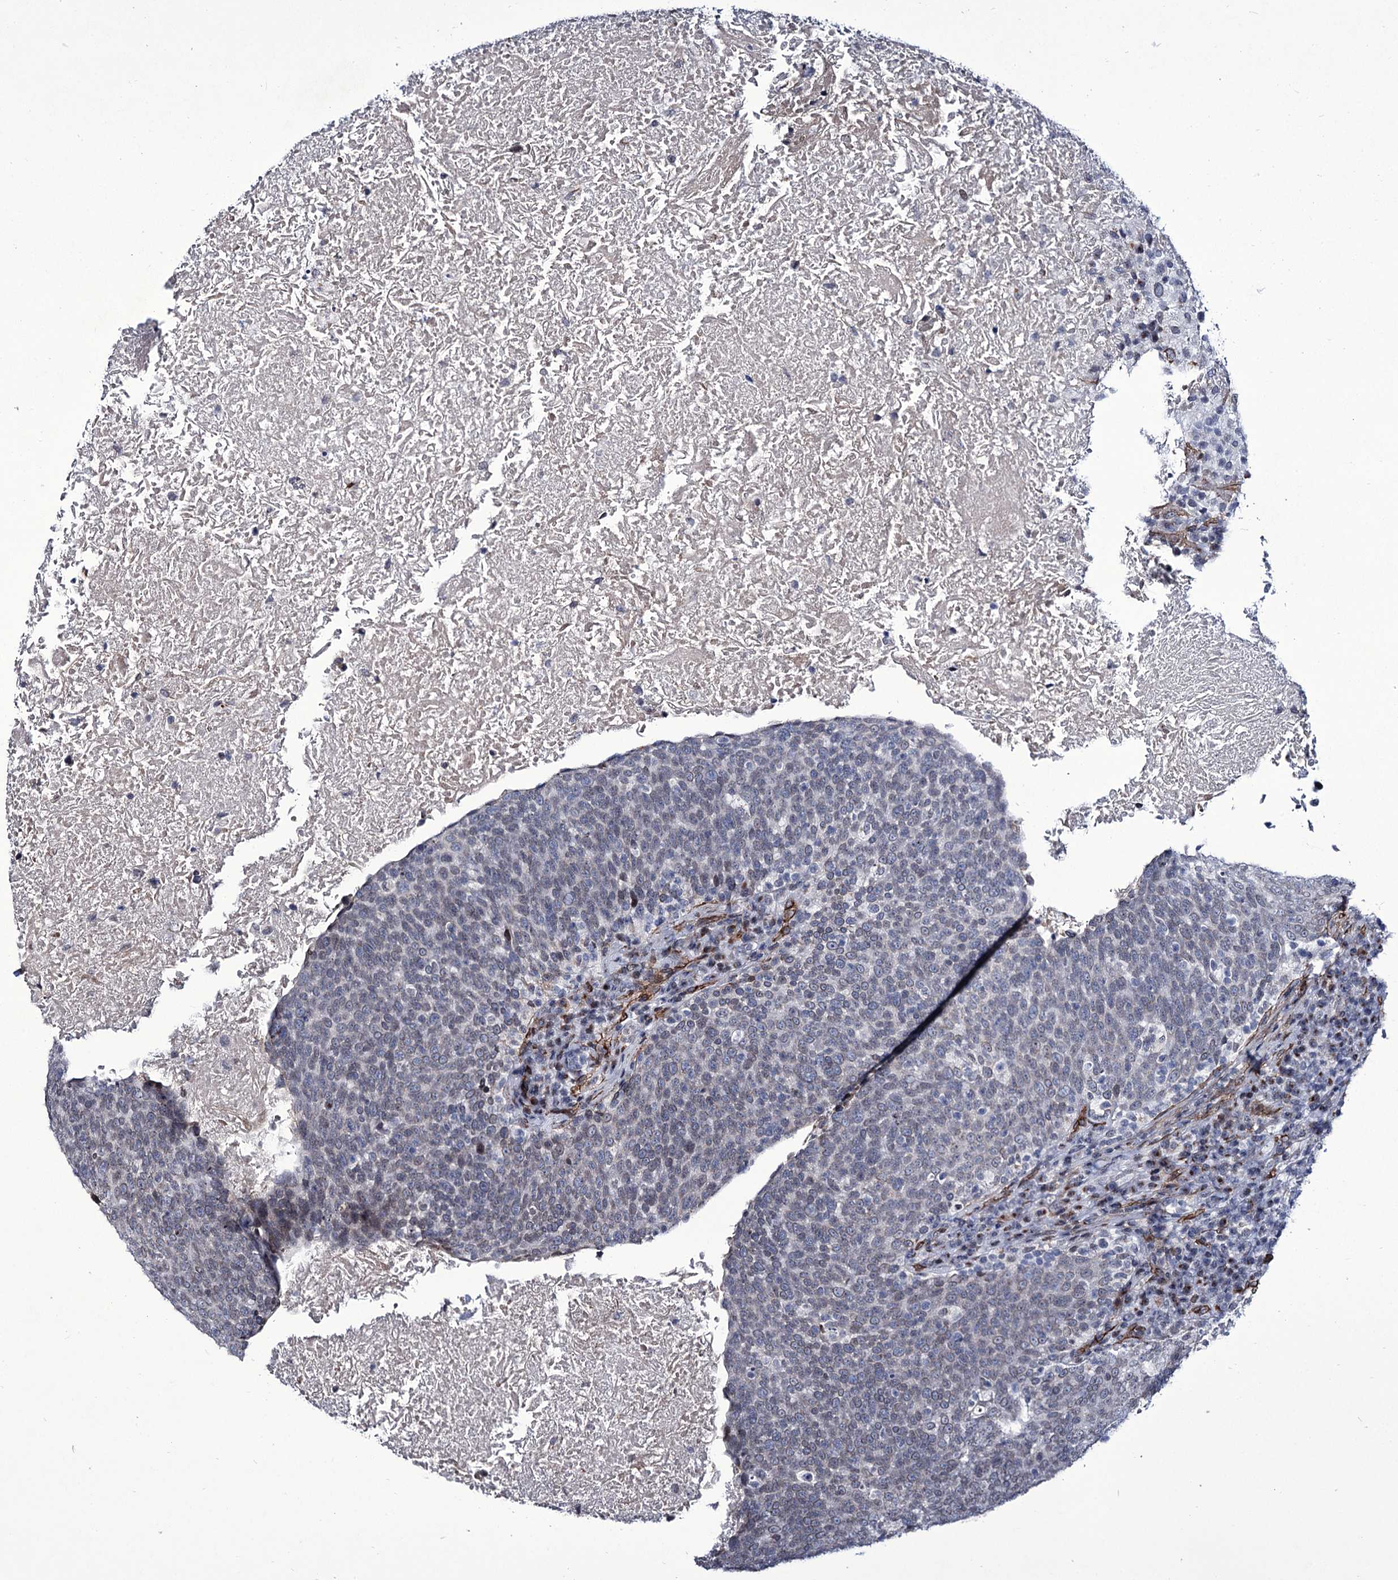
{"staining": {"intensity": "negative", "quantity": "none", "location": "none"}, "tissue": "head and neck cancer", "cell_type": "Tumor cells", "image_type": "cancer", "snomed": [{"axis": "morphology", "description": "Squamous cell carcinoma, NOS"}, {"axis": "morphology", "description": "Squamous cell carcinoma, metastatic, NOS"}, {"axis": "topography", "description": "Lymph node"}, {"axis": "topography", "description": "Head-Neck"}], "caption": "Image shows no significant protein staining in tumor cells of head and neck cancer (squamous cell carcinoma).", "gene": "ZC3H12C", "patient": {"sex": "male", "age": 62}}